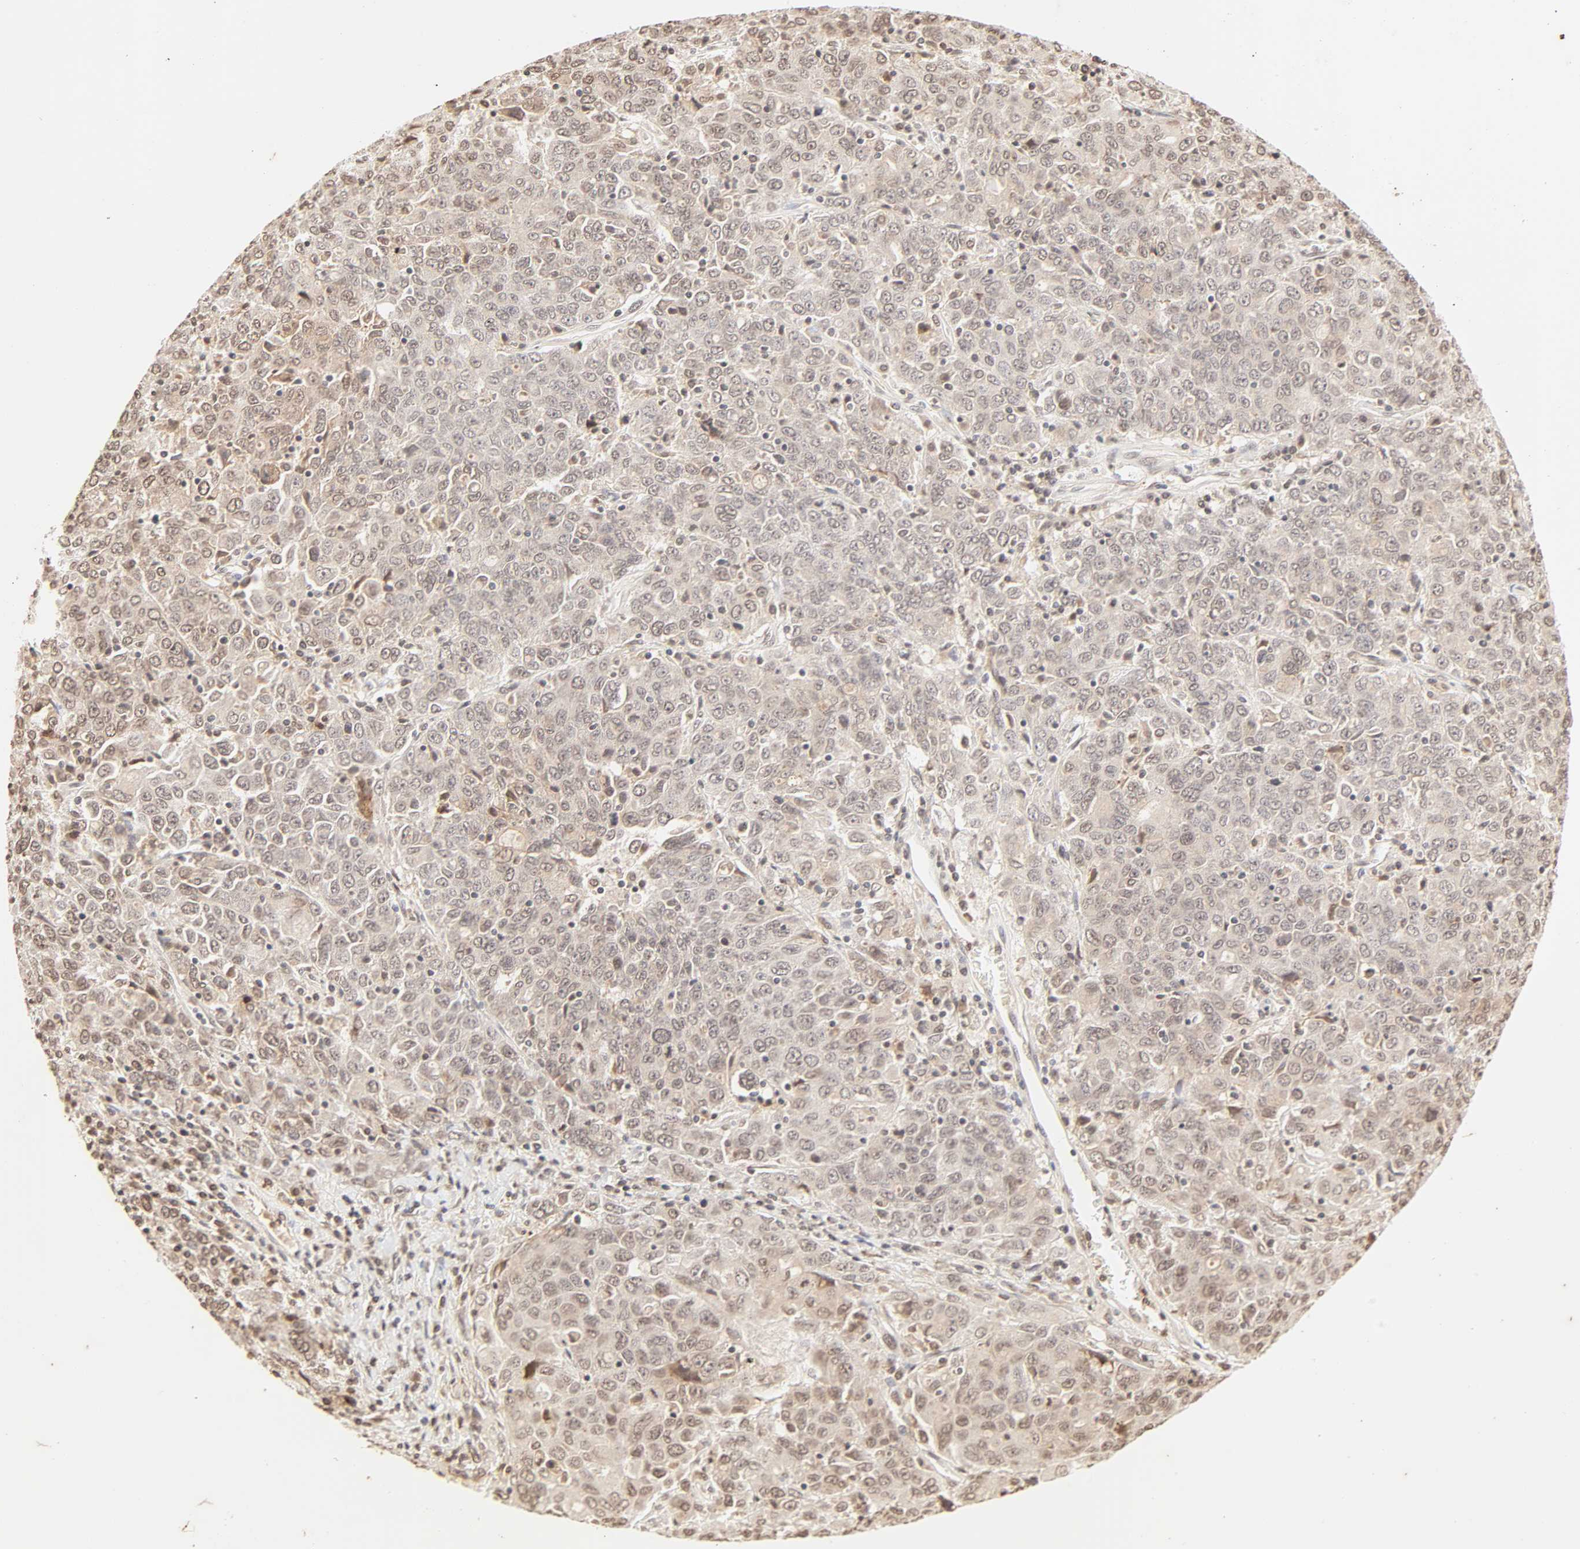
{"staining": {"intensity": "weak", "quantity": ">75%", "location": "cytoplasmic/membranous,nuclear"}, "tissue": "ovarian cancer", "cell_type": "Tumor cells", "image_type": "cancer", "snomed": [{"axis": "morphology", "description": "Carcinoma, endometroid"}, {"axis": "topography", "description": "Ovary"}], "caption": "Weak cytoplasmic/membranous and nuclear positivity is seen in about >75% of tumor cells in ovarian cancer.", "gene": "TBL1X", "patient": {"sex": "female", "age": 62}}